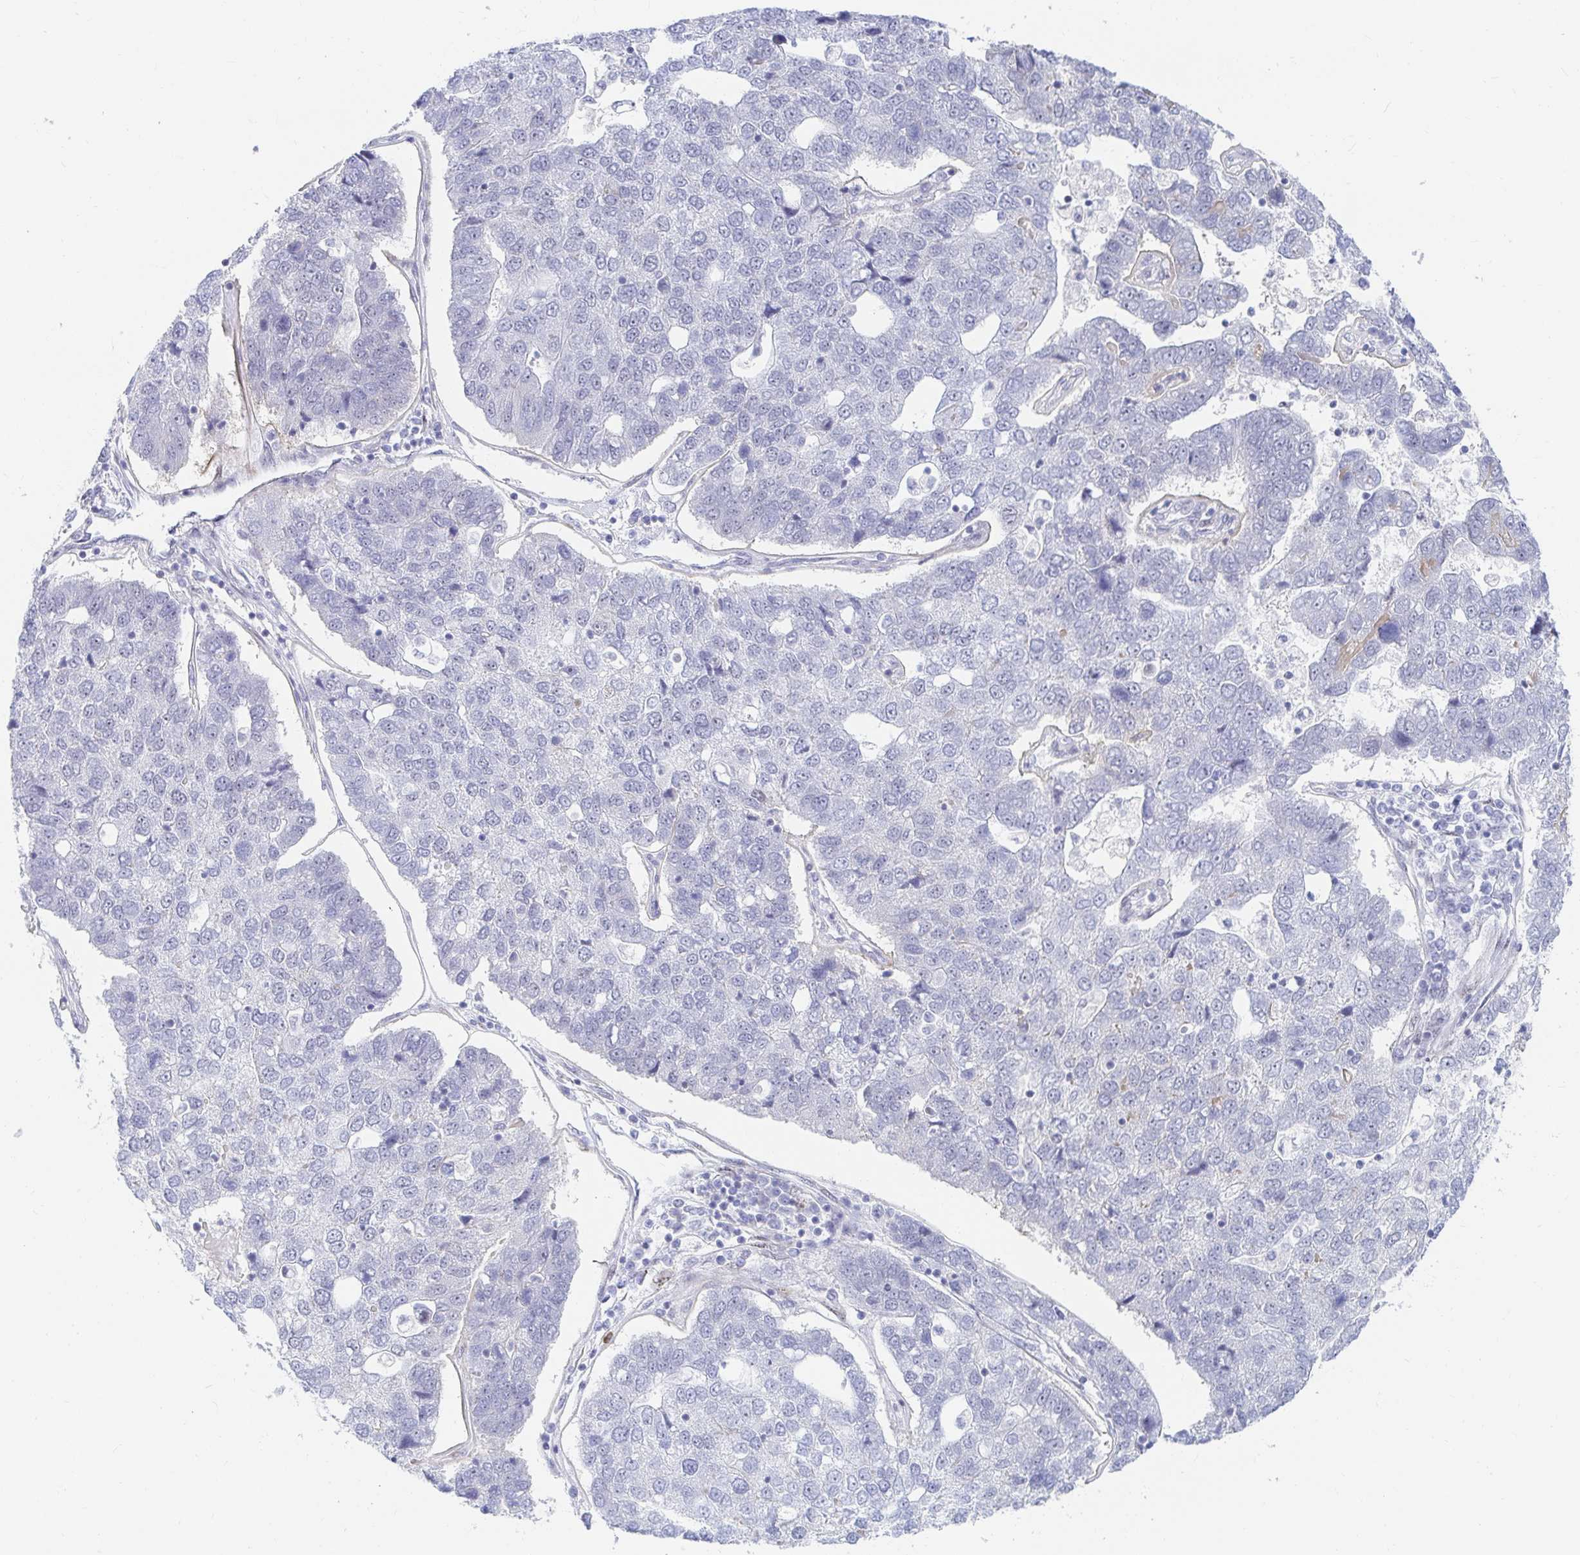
{"staining": {"intensity": "negative", "quantity": "none", "location": "none"}, "tissue": "pancreatic cancer", "cell_type": "Tumor cells", "image_type": "cancer", "snomed": [{"axis": "morphology", "description": "Adenocarcinoma, NOS"}, {"axis": "topography", "description": "Pancreas"}], "caption": "Pancreatic adenocarcinoma was stained to show a protein in brown. There is no significant staining in tumor cells. The staining was performed using DAB (3,3'-diaminobenzidine) to visualize the protein expression in brown, while the nuclei were stained in blue with hematoxylin (Magnification: 20x).", "gene": "COL28A1", "patient": {"sex": "female", "age": 61}}